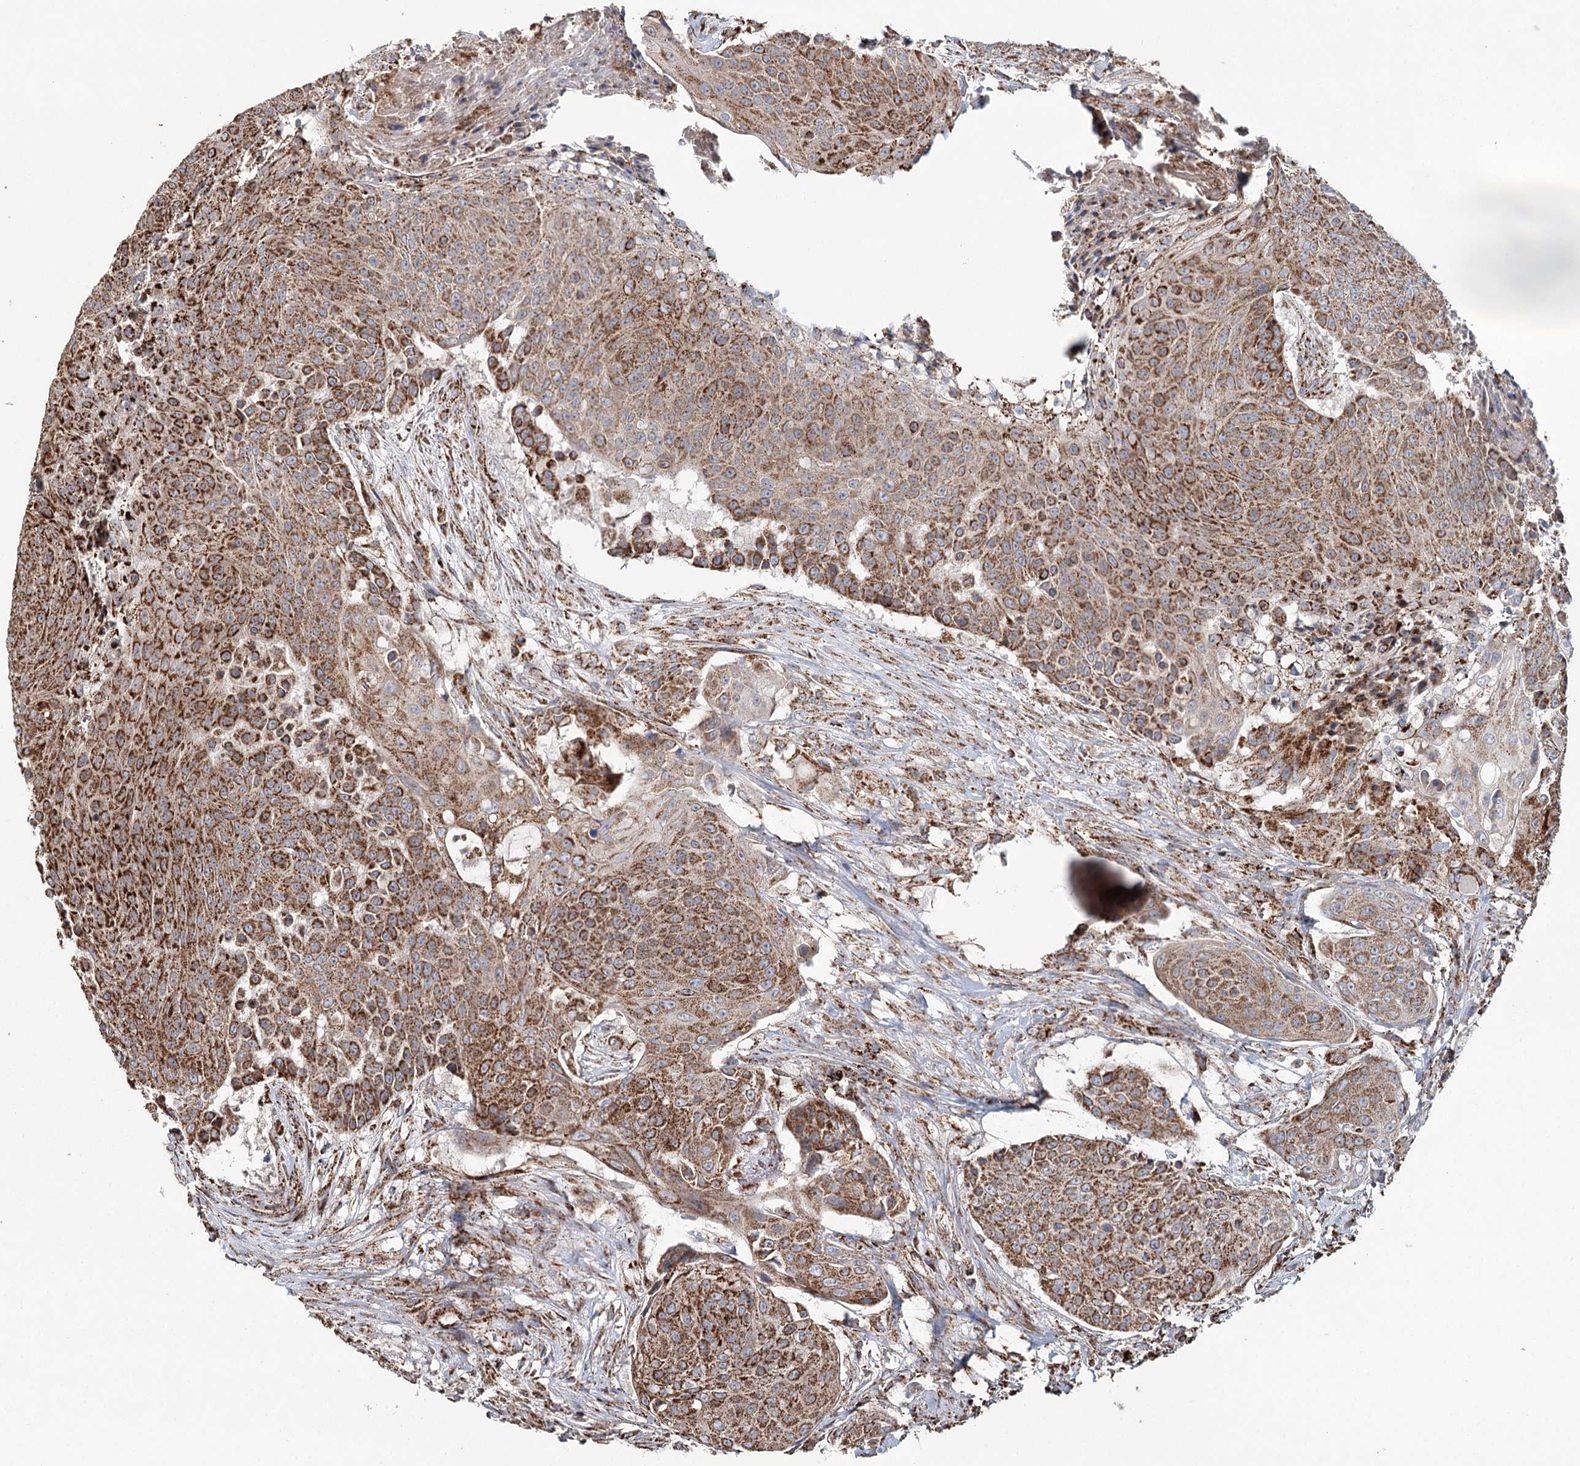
{"staining": {"intensity": "moderate", "quantity": ">75%", "location": "cytoplasmic/membranous"}, "tissue": "urothelial cancer", "cell_type": "Tumor cells", "image_type": "cancer", "snomed": [{"axis": "morphology", "description": "Urothelial carcinoma, High grade"}, {"axis": "topography", "description": "Urinary bladder"}], "caption": "Protein expression analysis of human urothelial cancer reveals moderate cytoplasmic/membranous expression in approximately >75% of tumor cells.", "gene": "APH1A", "patient": {"sex": "female", "age": 63}}